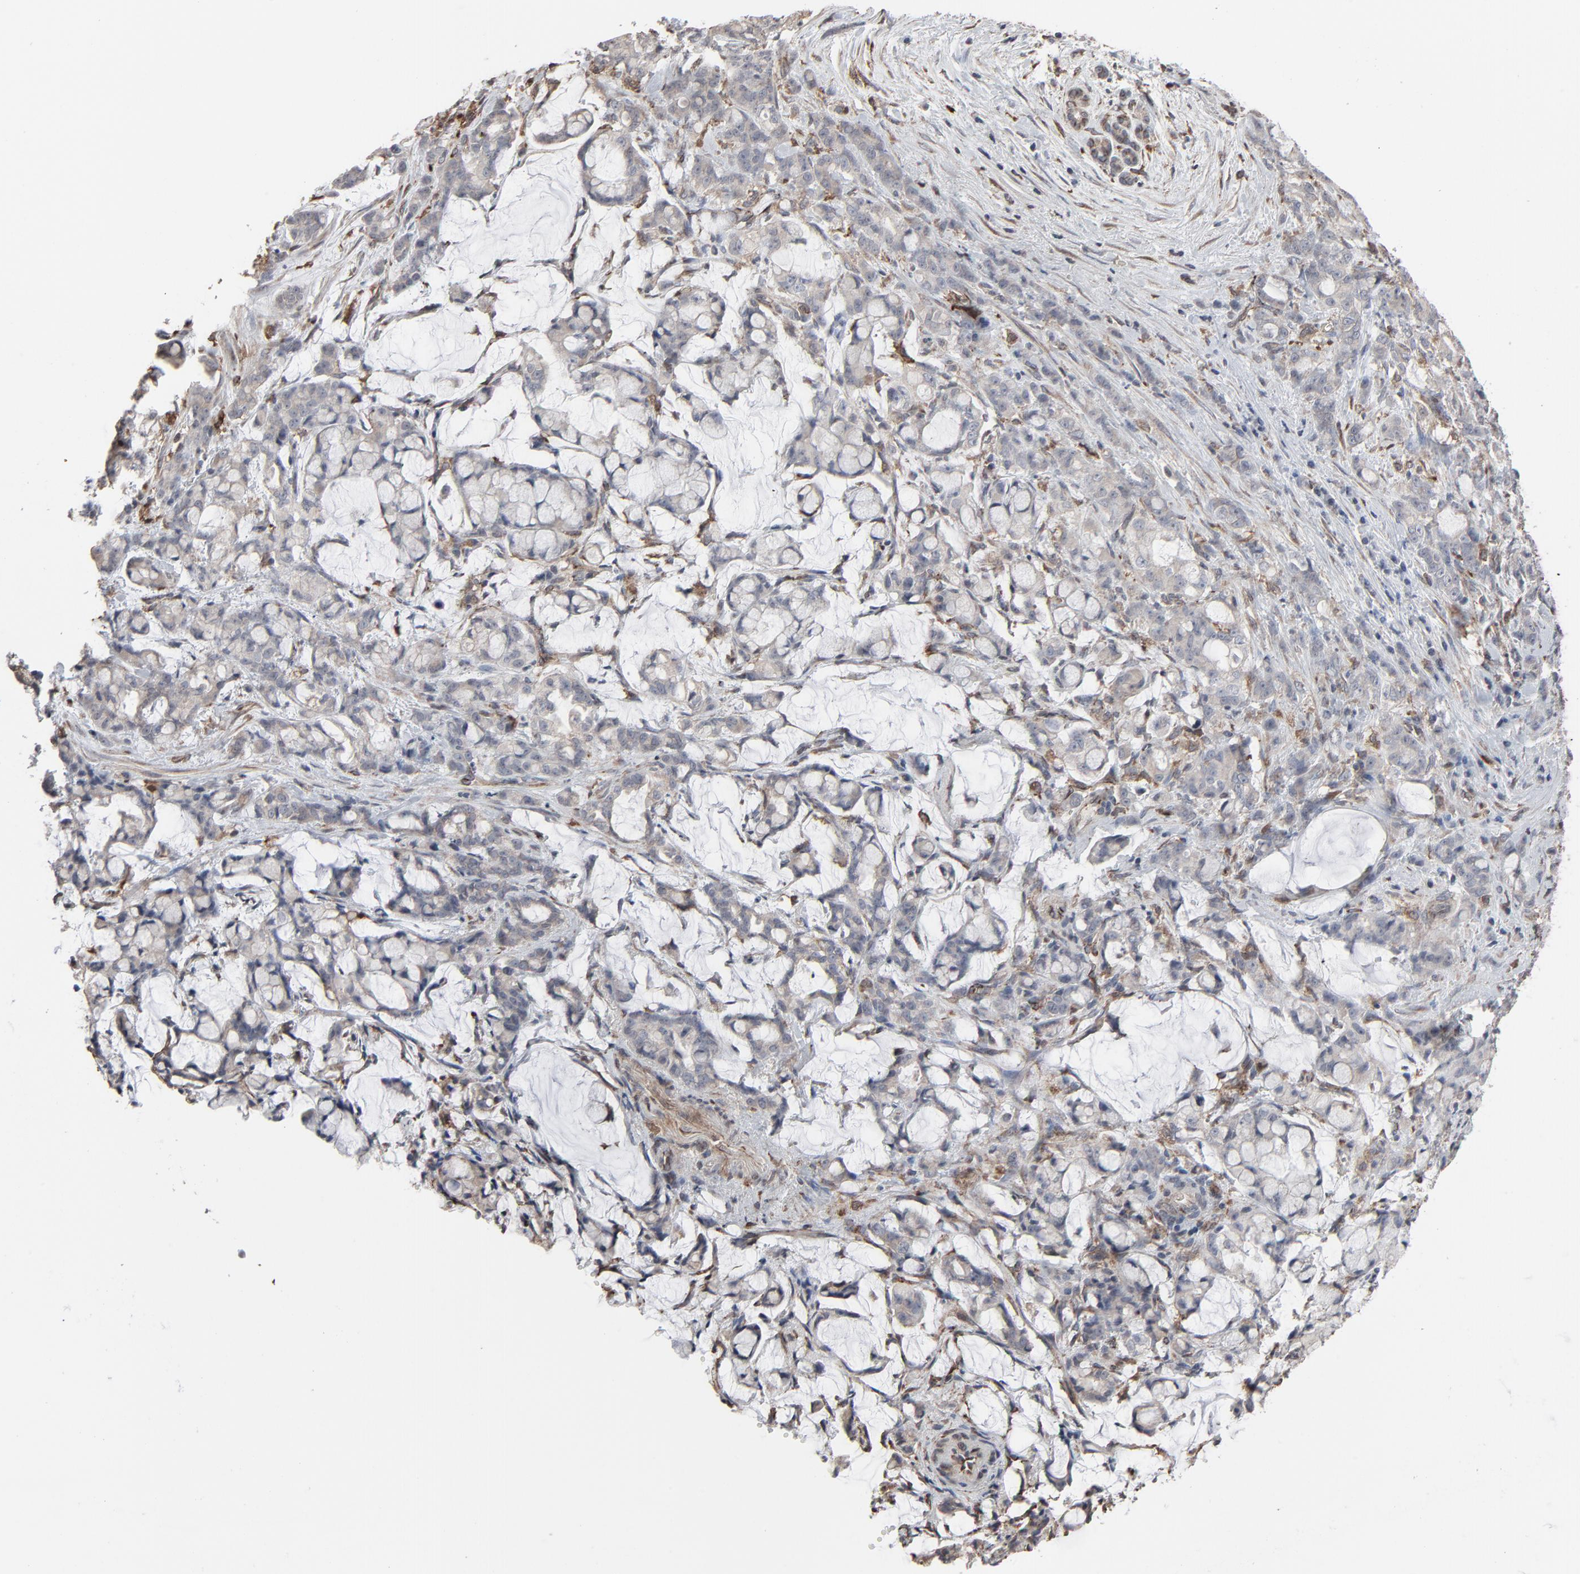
{"staining": {"intensity": "weak", "quantity": ">75%", "location": "cytoplasmic/membranous"}, "tissue": "pancreatic cancer", "cell_type": "Tumor cells", "image_type": "cancer", "snomed": [{"axis": "morphology", "description": "Adenocarcinoma, NOS"}, {"axis": "topography", "description": "Pancreas"}], "caption": "Immunohistochemistry (IHC) (DAB (3,3'-diaminobenzidine)) staining of human pancreatic cancer (adenocarcinoma) exhibits weak cytoplasmic/membranous protein positivity in about >75% of tumor cells.", "gene": "CTNND1", "patient": {"sex": "female", "age": 73}}